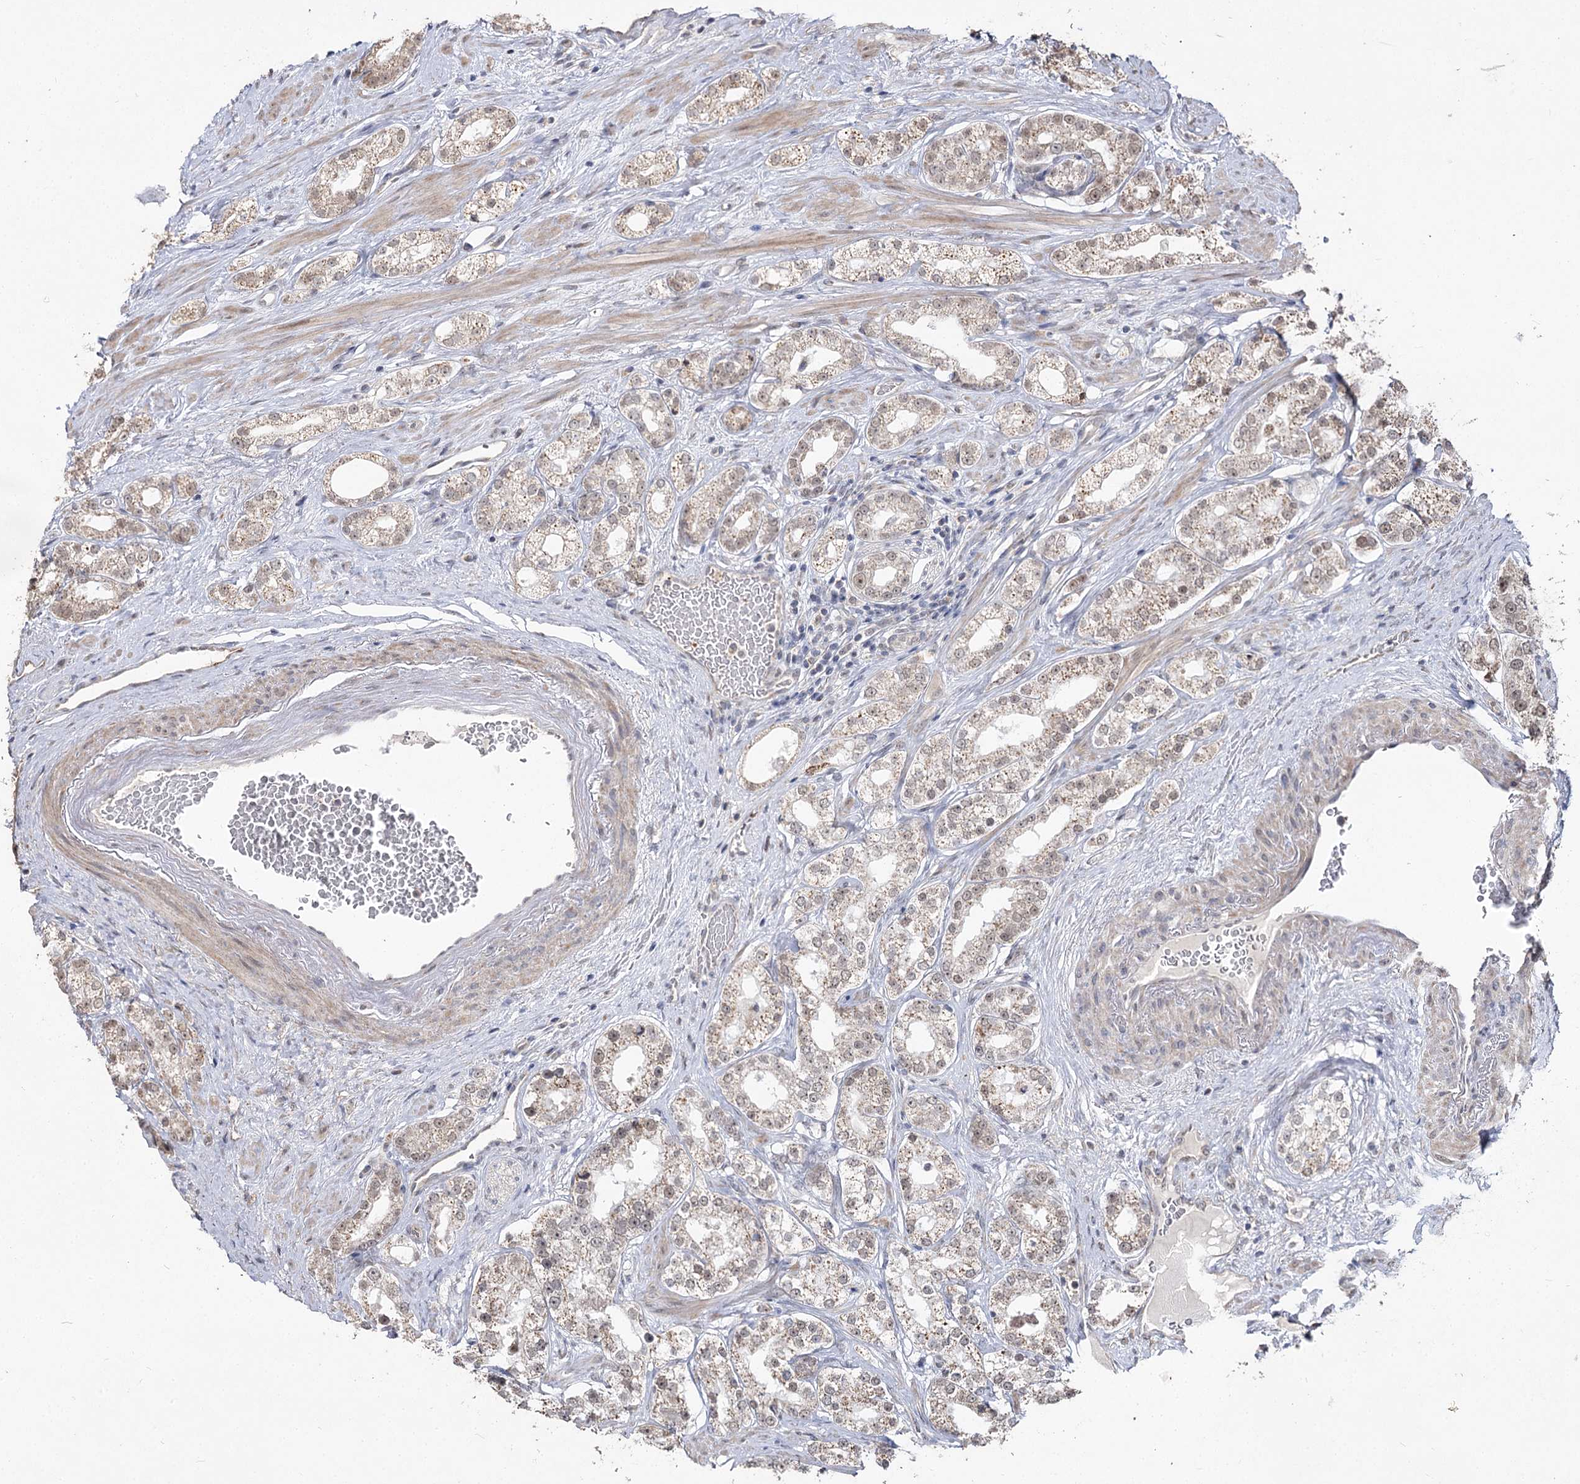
{"staining": {"intensity": "weak", "quantity": "25%-75%", "location": "cytoplasmic/membranous,nuclear"}, "tissue": "prostate cancer", "cell_type": "Tumor cells", "image_type": "cancer", "snomed": [{"axis": "morphology", "description": "Normal tissue, NOS"}, {"axis": "morphology", "description": "Adenocarcinoma, High grade"}, {"axis": "topography", "description": "Prostate"}], "caption": "This image exhibits prostate adenocarcinoma (high-grade) stained with IHC to label a protein in brown. The cytoplasmic/membranous and nuclear of tumor cells show weak positivity for the protein. Nuclei are counter-stained blue.", "gene": "RUFY4", "patient": {"sex": "male", "age": 83}}